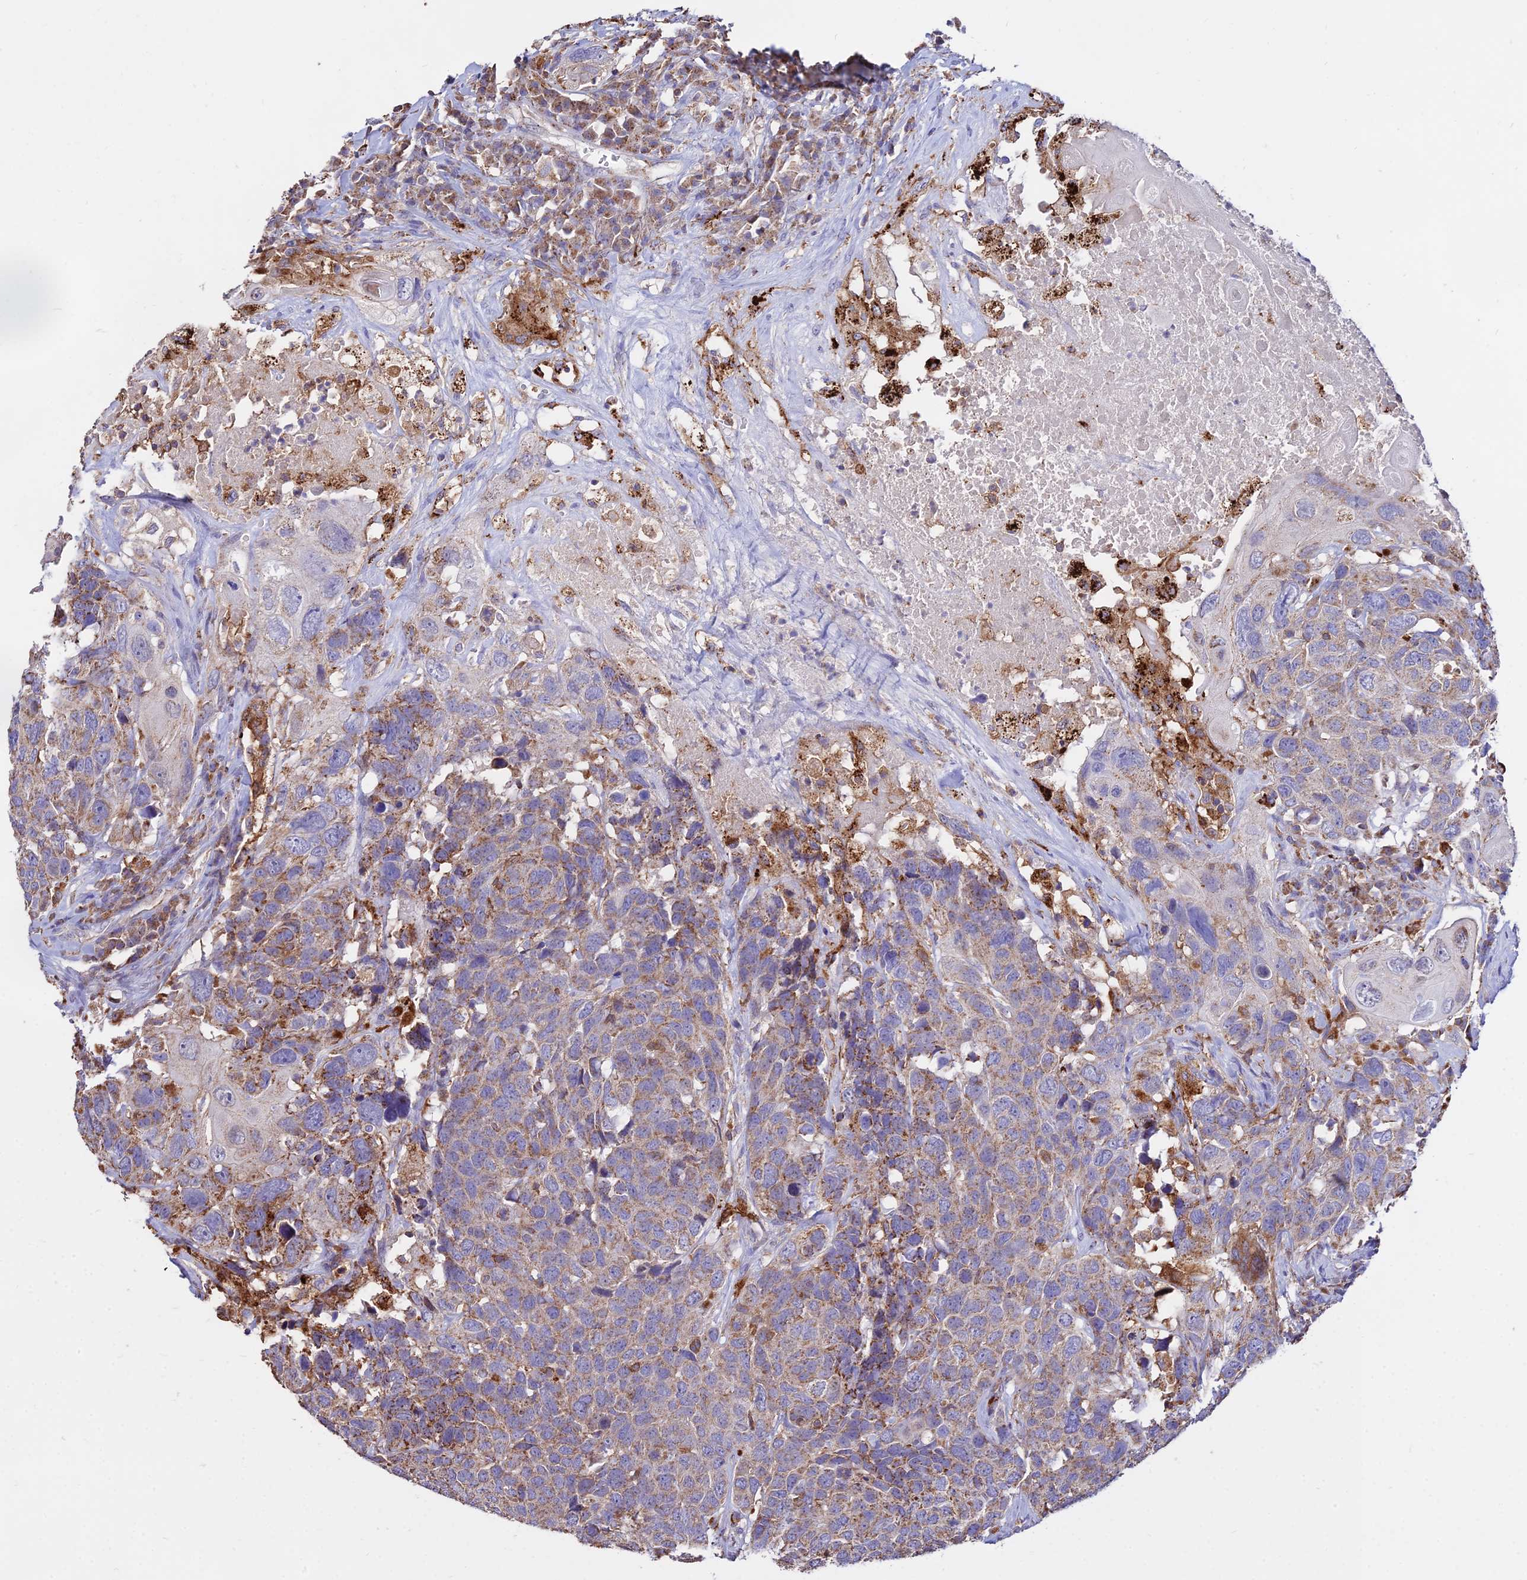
{"staining": {"intensity": "moderate", "quantity": "25%-75%", "location": "cytoplasmic/membranous"}, "tissue": "head and neck cancer", "cell_type": "Tumor cells", "image_type": "cancer", "snomed": [{"axis": "morphology", "description": "Squamous cell carcinoma, NOS"}, {"axis": "topography", "description": "Head-Neck"}], "caption": "High-power microscopy captured an immunohistochemistry (IHC) micrograph of head and neck squamous cell carcinoma, revealing moderate cytoplasmic/membranous staining in approximately 25%-75% of tumor cells. (IHC, brightfield microscopy, high magnification).", "gene": "PNLIPRP3", "patient": {"sex": "male", "age": 66}}